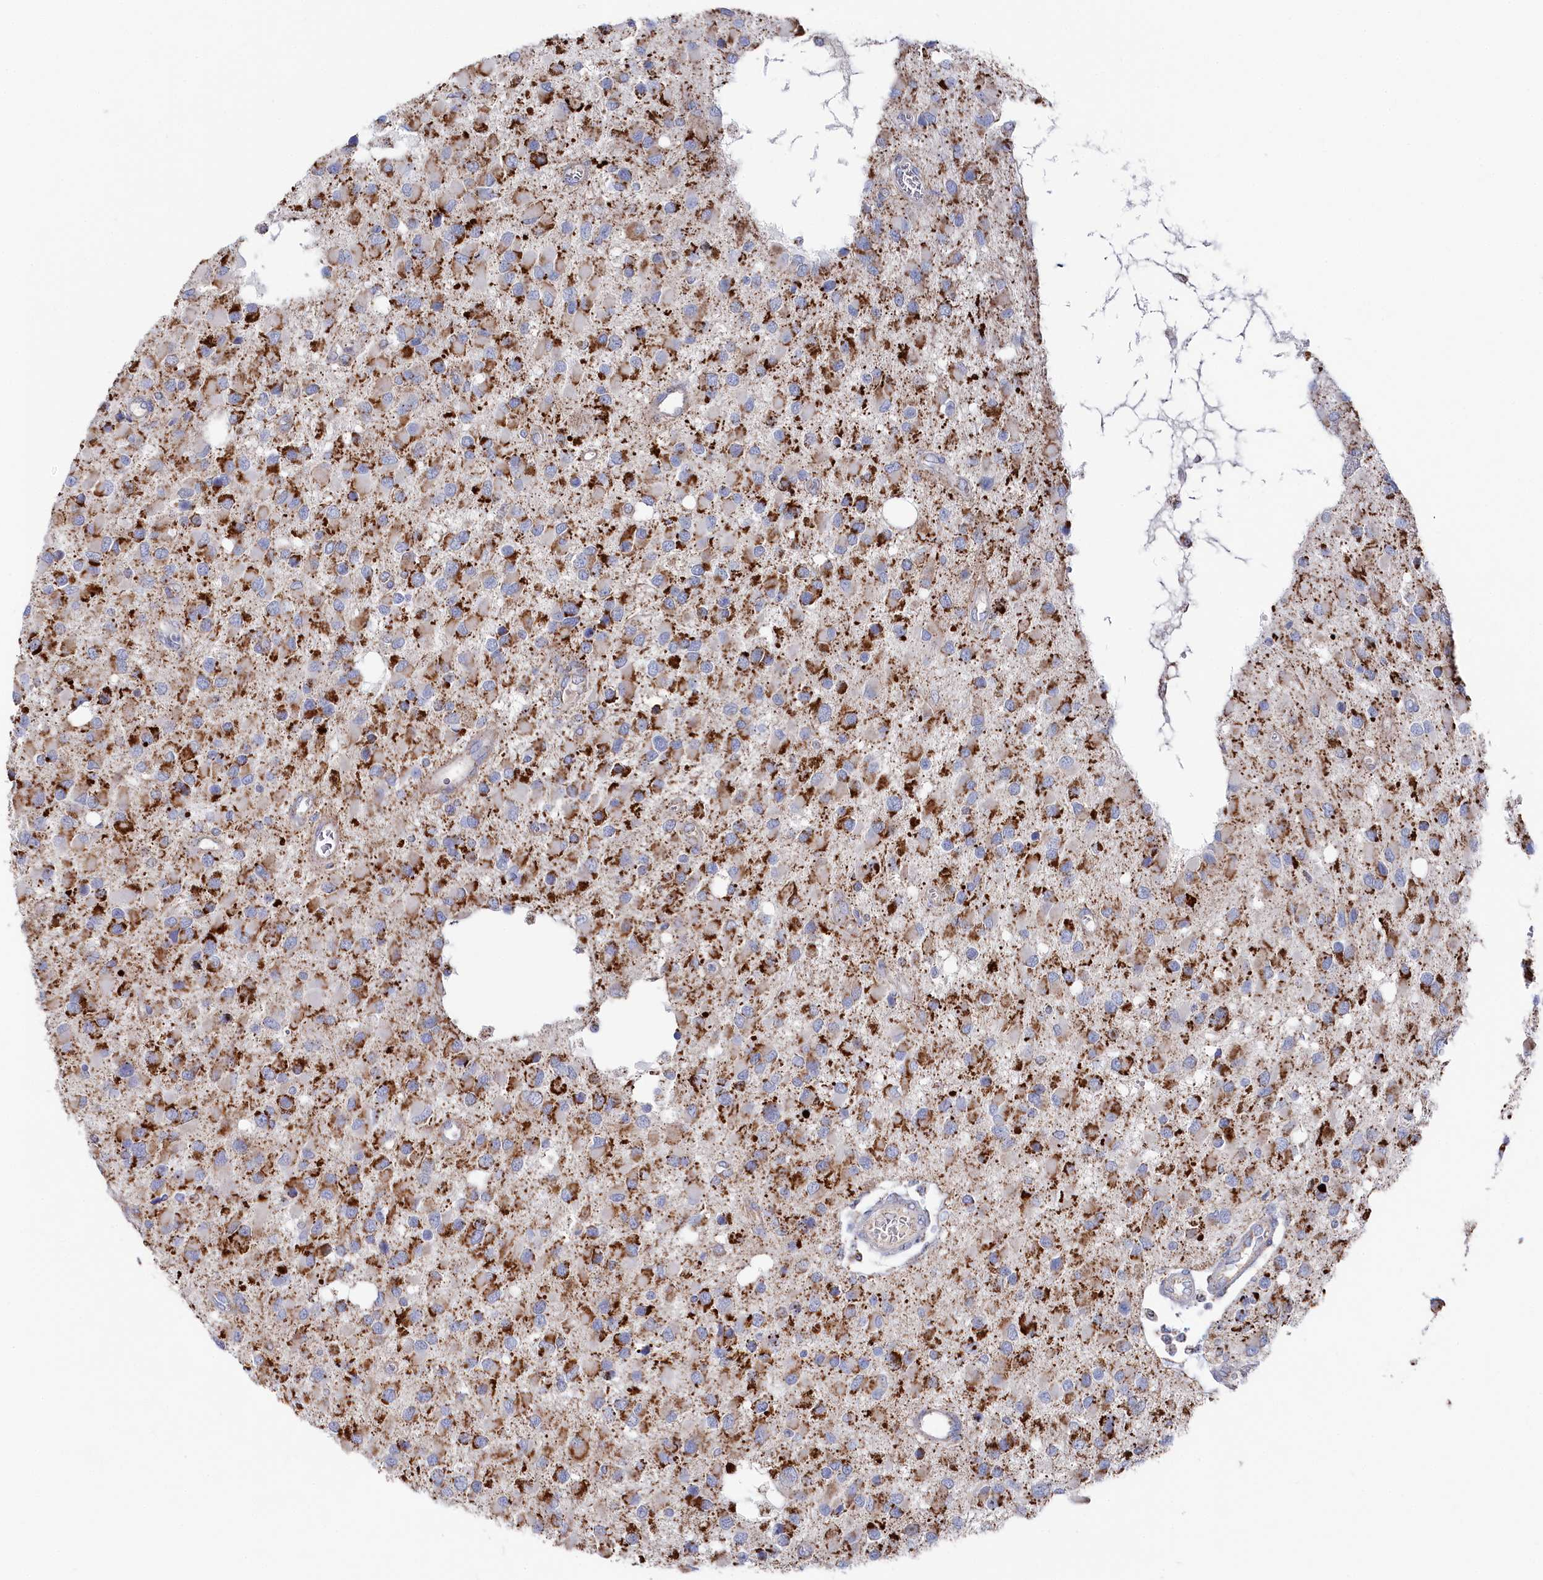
{"staining": {"intensity": "strong", "quantity": "25%-75%", "location": "cytoplasmic/membranous"}, "tissue": "glioma", "cell_type": "Tumor cells", "image_type": "cancer", "snomed": [{"axis": "morphology", "description": "Glioma, malignant, High grade"}, {"axis": "topography", "description": "Brain"}], "caption": "DAB immunohistochemical staining of glioma shows strong cytoplasmic/membranous protein staining in about 25%-75% of tumor cells. Ihc stains the protein of interest in brown and the nuclei are stained blue.", "gene": "GLS2", "patient": {"sex": "male", "age": 53}}